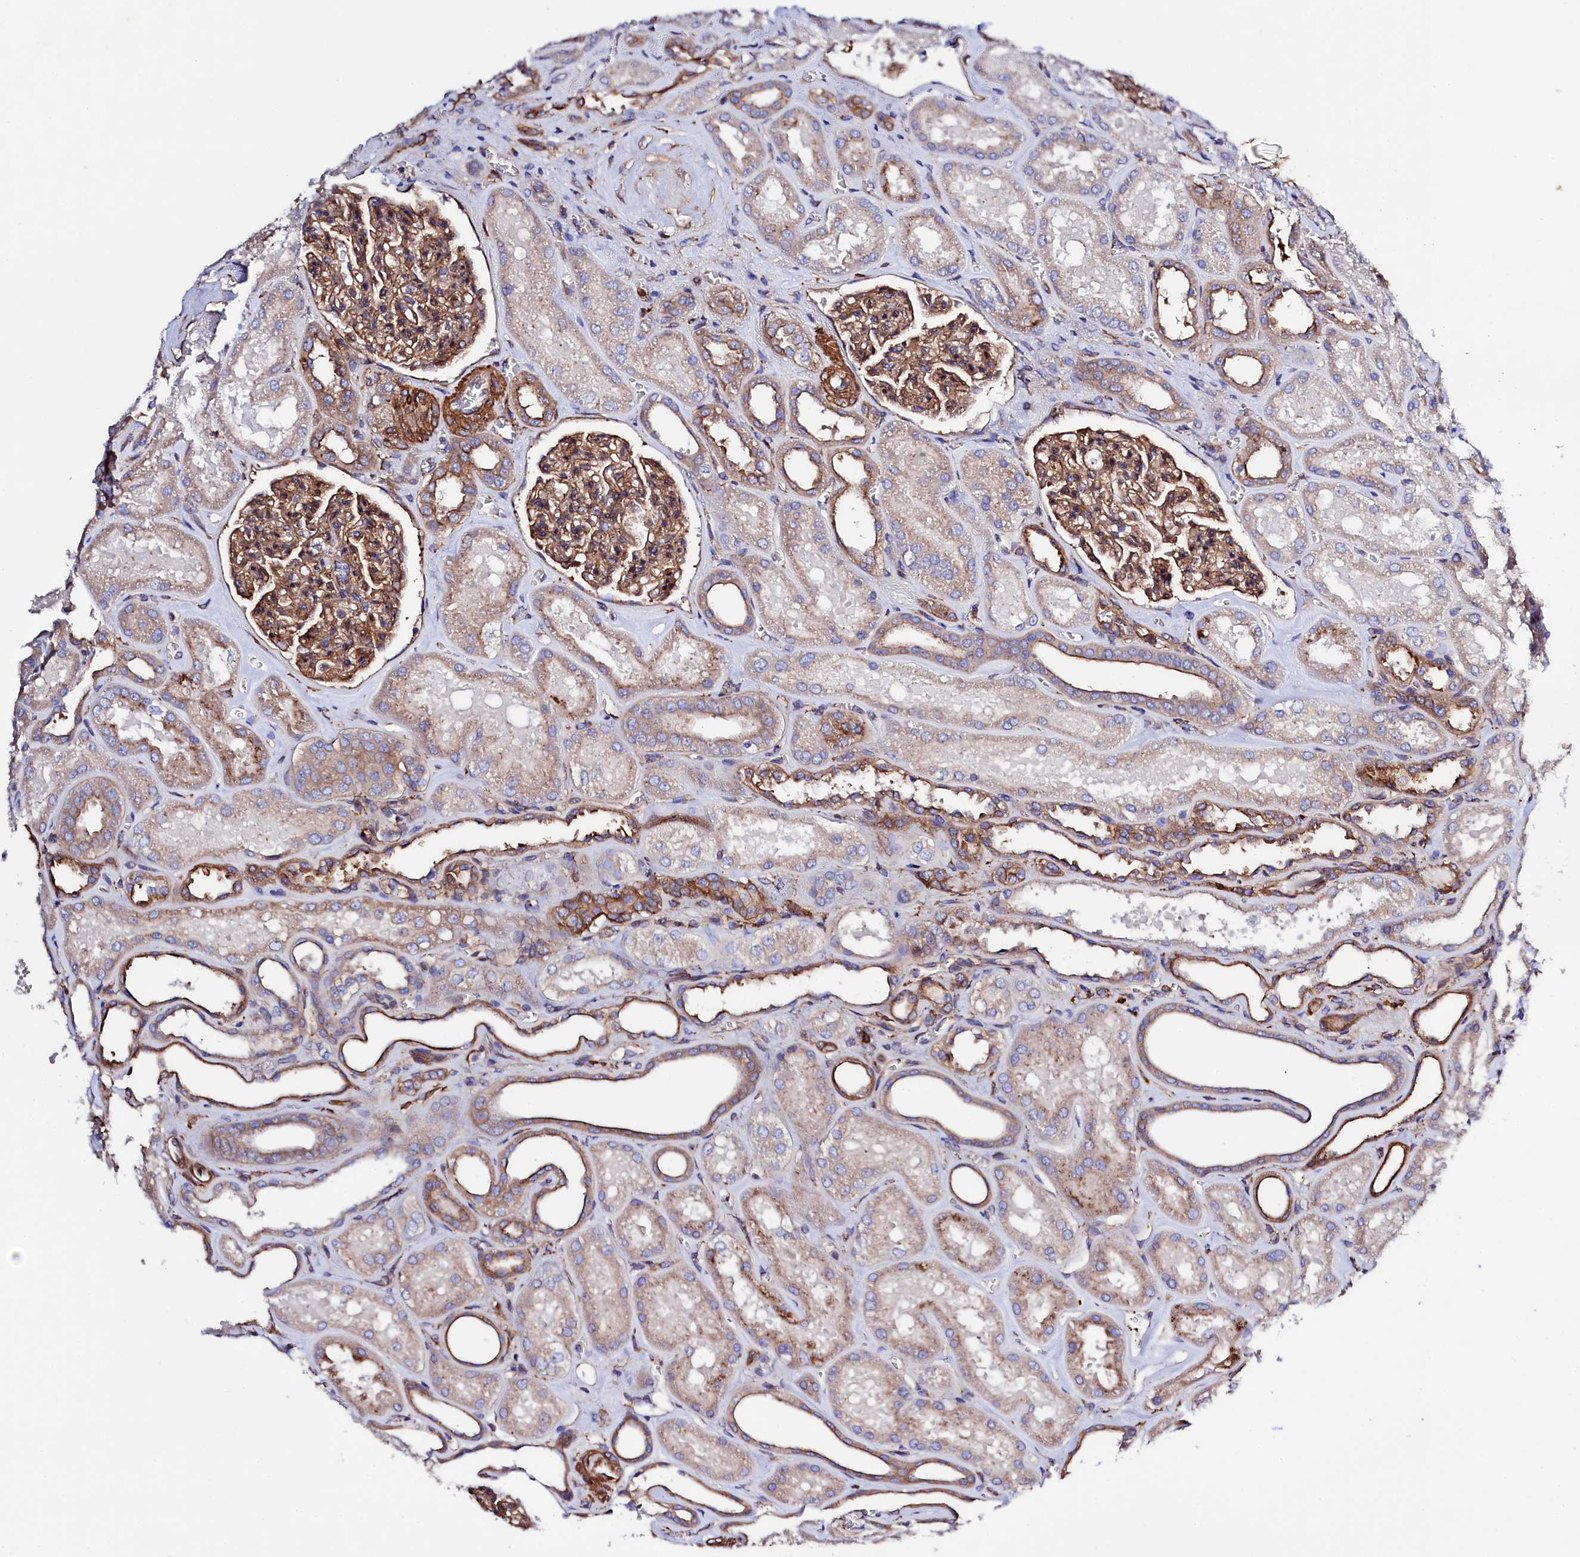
{"staining": {"intensity": "moderate", "quantity": ">75%", "location": "cytoplasmic/membranous"}, "tissue": "kidney", "cell_type": "Cells in glomeruli", "image_type": "normal", "snomed": [{"axis": "morphology", "description": "Normal tissue, NOS"}, {"axis": "morphology", "description": "Adenocarcinoma, NOS"}, {"axis": "topography", "description": "Kidney"}], "caption": "A medium amount of moderate cytoplasmic/membranous staining is appreciated in about >75% of cells in glomeruli in benign kidney.", "gene": "STAMBPL1", "patient": {"sex": "female", "age": 68}}